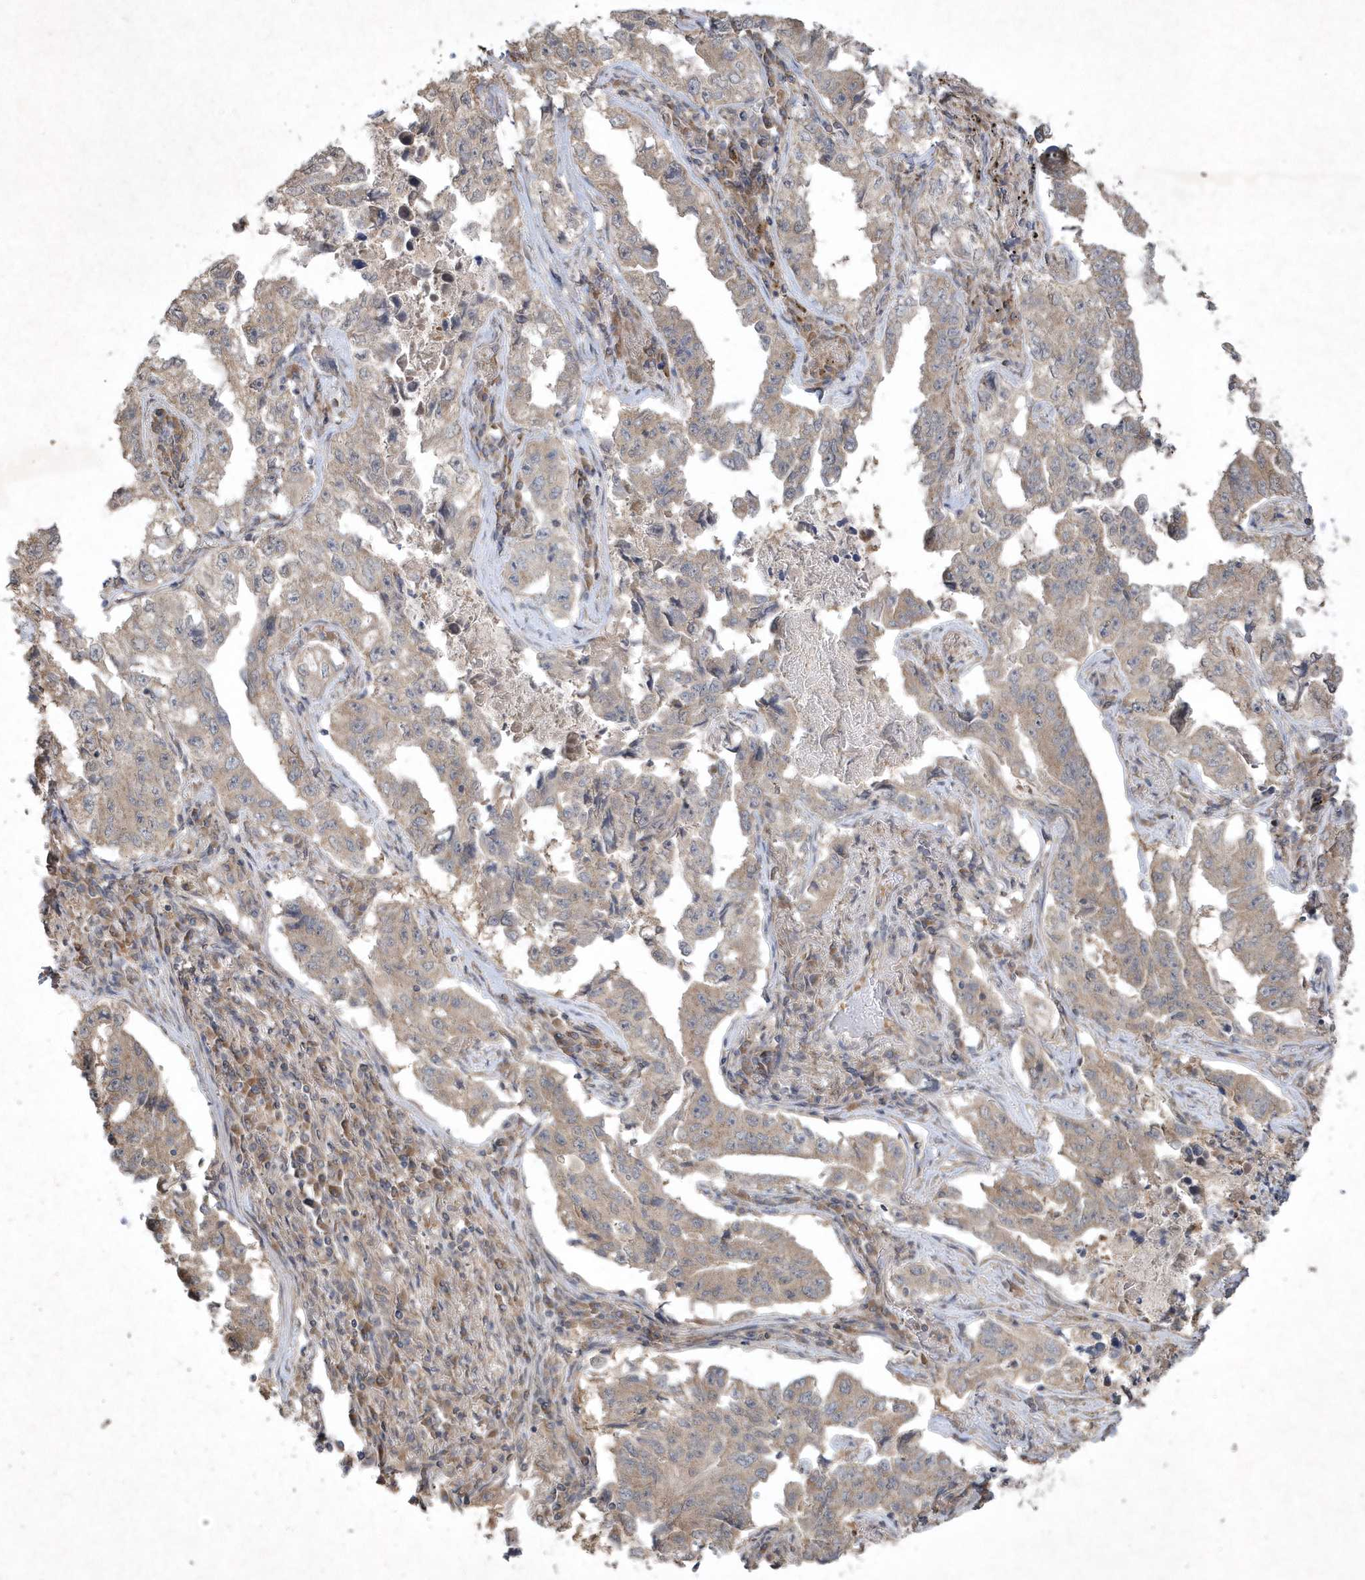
{"staining": {"intensity": "weak", "quantity": "<25%", "location": "cytoplasmic/membranous"}, "tissue": "lung cancer", "cell_type": "Tumor cells", "image_type": "cancer", "snomed": [{"axis": "morphology", "description": "Adenocarcinoma, NOS"}, {"axis": "topography", "description": "Lung"}], "caption": "Protein analysis of lung cancer (adenocarcinoma) exhibits no significant expression in tumor cells.", "gene": "AKR7A2", "patient": {"sex": "female", "age": 51}}